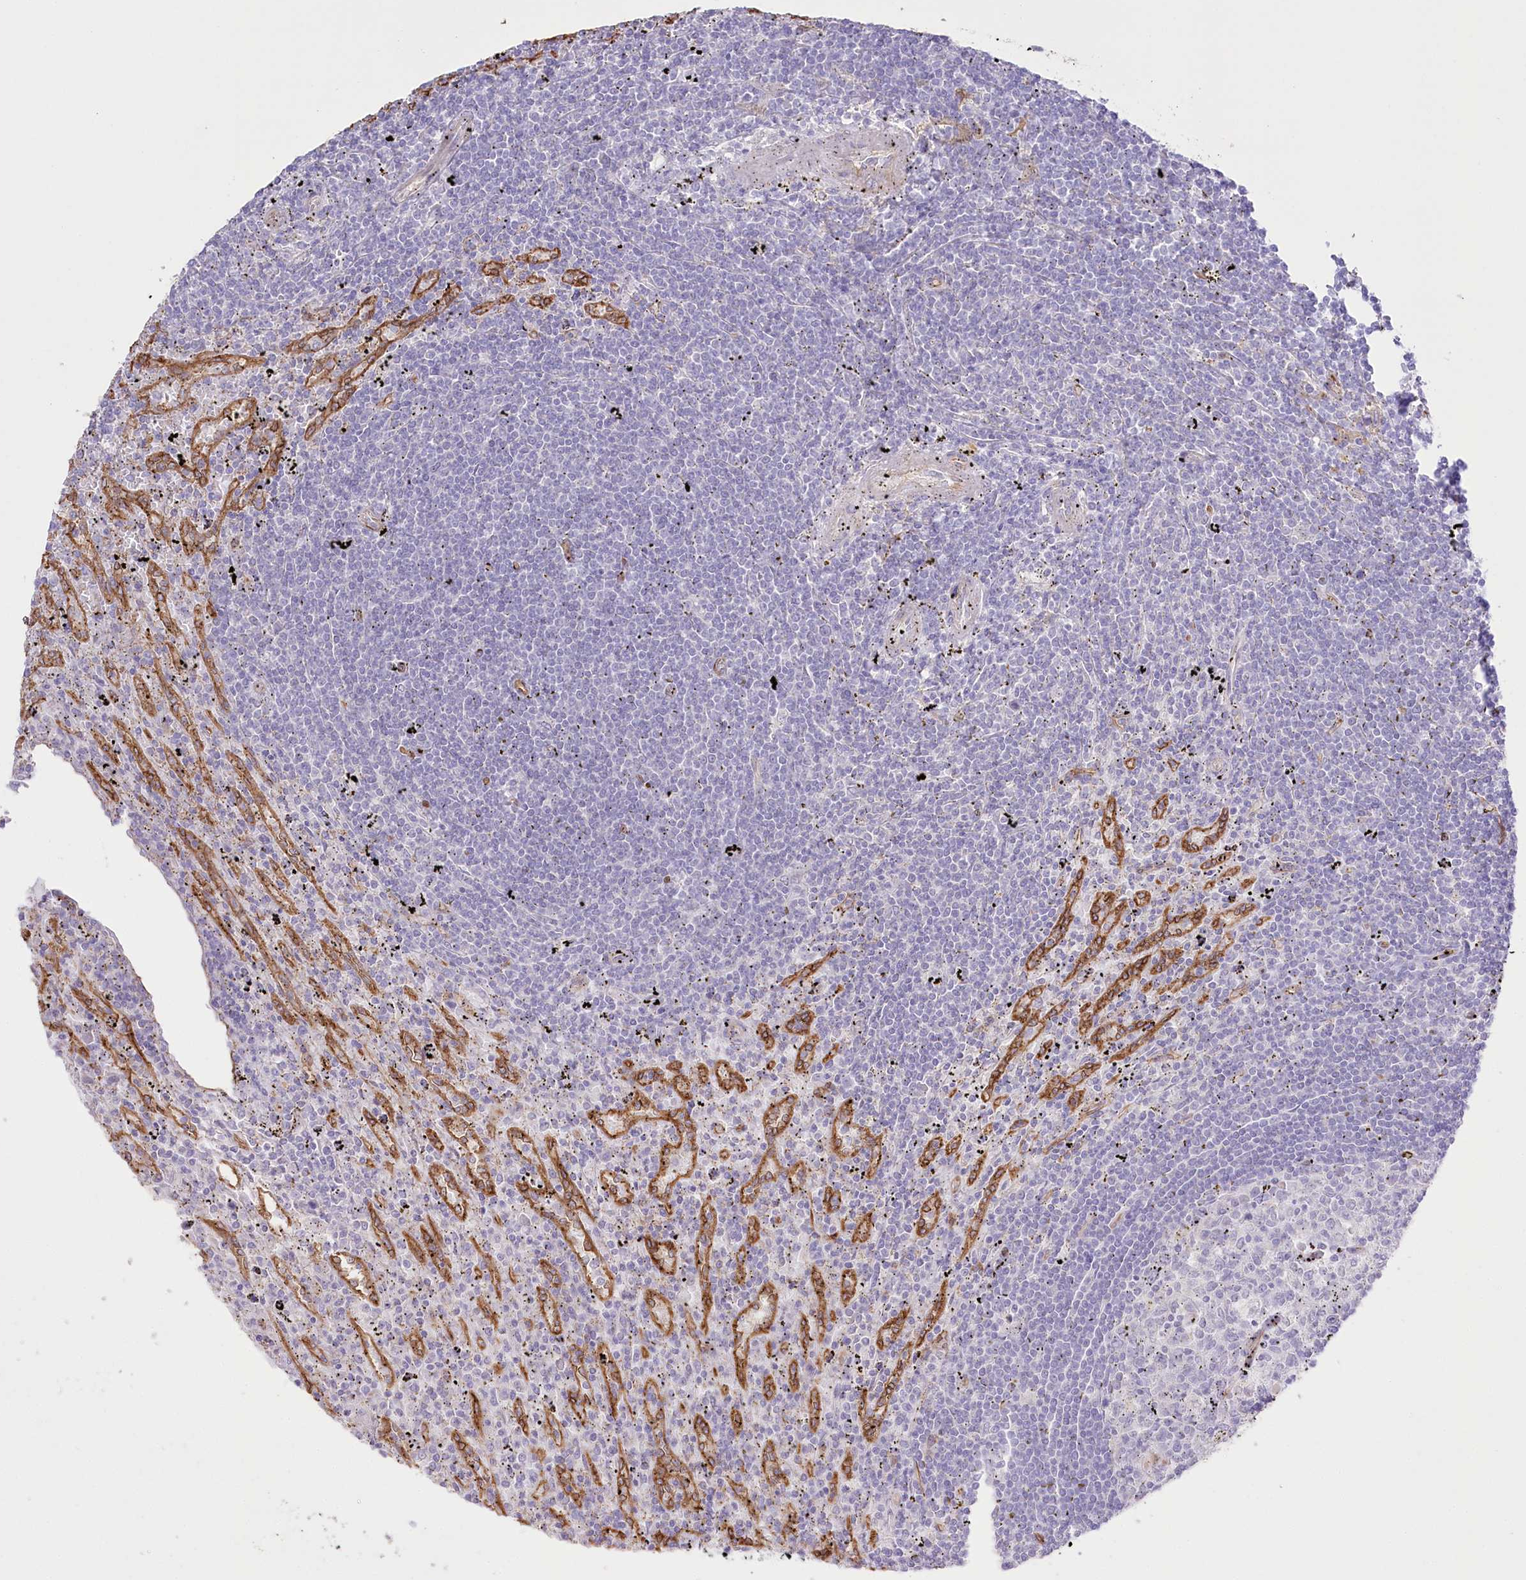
{"staining": {"intensity": "negative", "quantity": "none", "location": "none"}, "tissue": "lymphoma", "cell_type": "Tumor cells", "image_type": "cancer", "snomed": [{"axis": "morphology", "description": "Malignant lymphoma, non-Hodgkin's type, Low grade"}, {"axis": "topography", "description": "Spleen"}], "caption": "High power microscopy histopathology image of an immunohistochemistry (IHC) micrograph of lymphoma, revealing no significant expression in tumor cells. (Stains: DAB (3,3'-diaminobenzidine) IHC with hematoxylin counter stain, Microscopy: brightfield microscopy at high magnification).", "gene": "SLC39A10", "patient": {"sex": "male", "age": 76}}